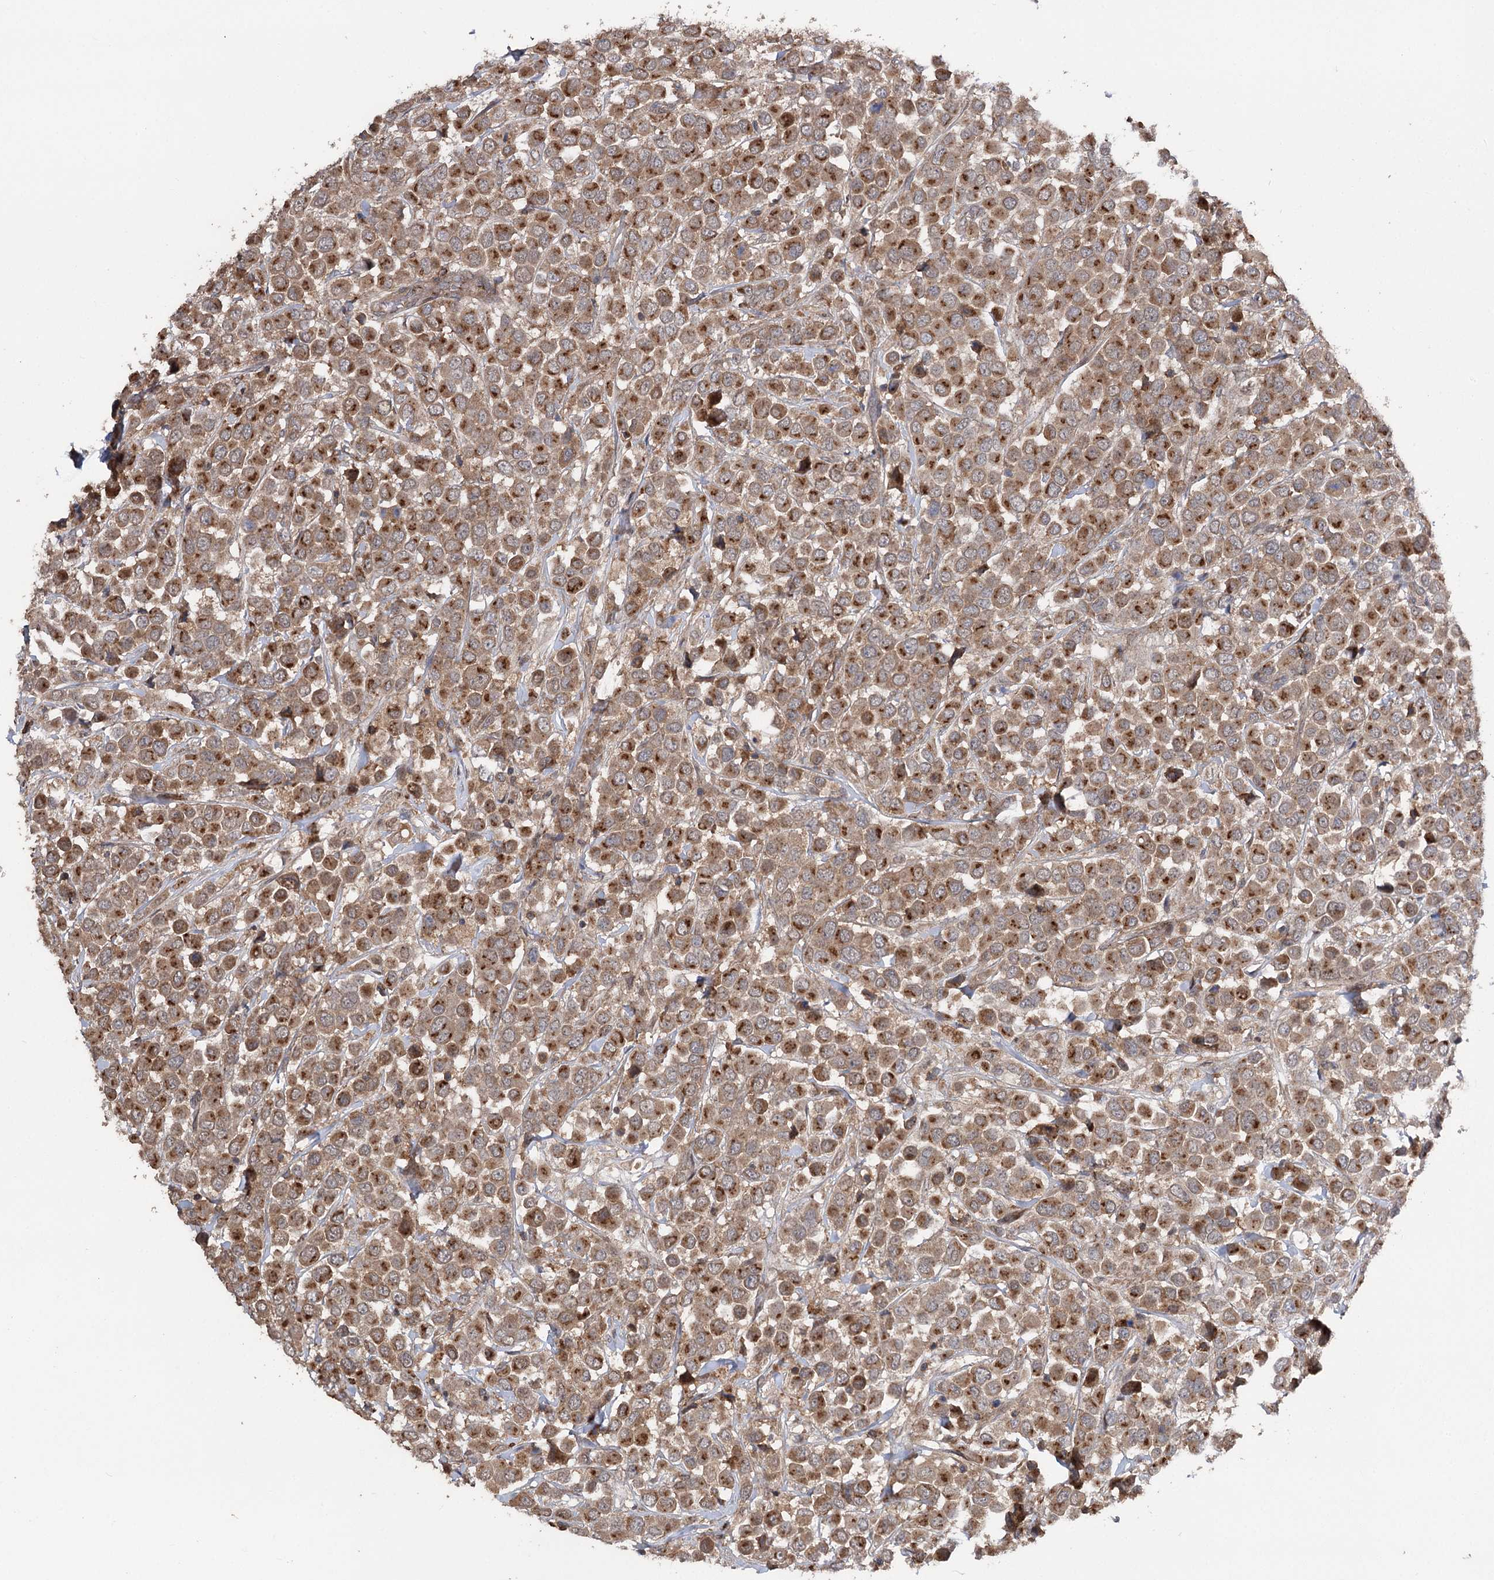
{"staining": {"intensity": "moderate", "quantity": ">75%", "location": "cytoplasmic/membranous"}, "tissue": "breast cancer", "cell_type": "Tumor cells", "image_type": "cancer", "snomed": [{"axis": "morphology", "description": "Duct carcinoma"}, {"axis": "topography", "description": "Breast"}], "caption": "IHC (DAB (3,3'-diaminobenzidine)) staining of breast invasive ductal carcinoma exhibits moderate cytoplasmic/membranous protein positivity in about >75% of tumor cells. (DAB (3,3'-diaminobenzidine) IHC, brown staining for protein, blue staining for nuclei).", "gene": "STX6", "patient": {"sex": "female", "age": 61}}